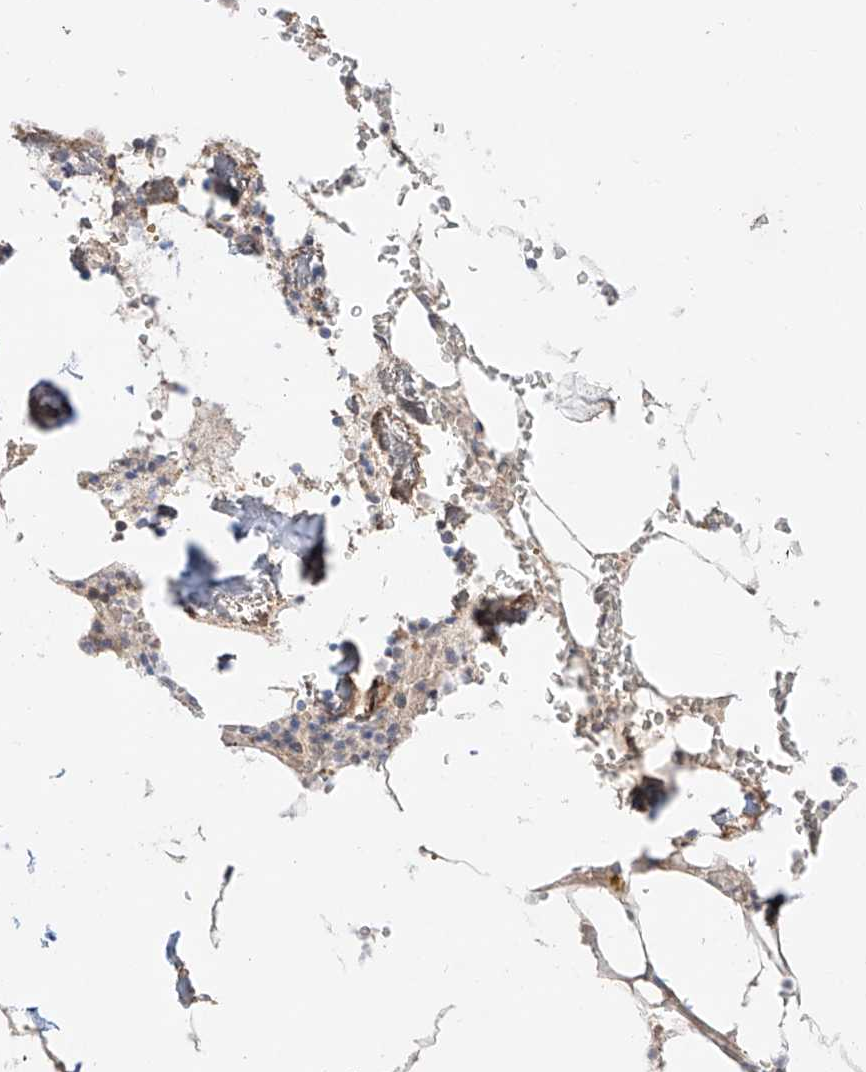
{"staining": {"intensity": "weak", "quantity": "<25%", "location": "cytoplasmic/membranous"}, "tissue": "bone marrow", "cell_type": "Hematopoietic cells", "image_type": "normal", "snomed": [{"axis": "morphology", "description": "Normal tissue, NOS"}, {"axis": "topography", "description": "Bone marrow"}], "caption": "High magnification brightfield microscopy of benign bone marrow stained with DAB (3,3'-diaminobenzidine) (brown) and counterstained with hematoxylin (blue): hematopoietic cells show no significant positivity. (Brightfield microscopy of DAB (3,3'-diaminobenzidine) immunohistochemistry (IHC) at high magnification).", "gene": "TSR2", "patient": {"sex": "male", "age": 70}}